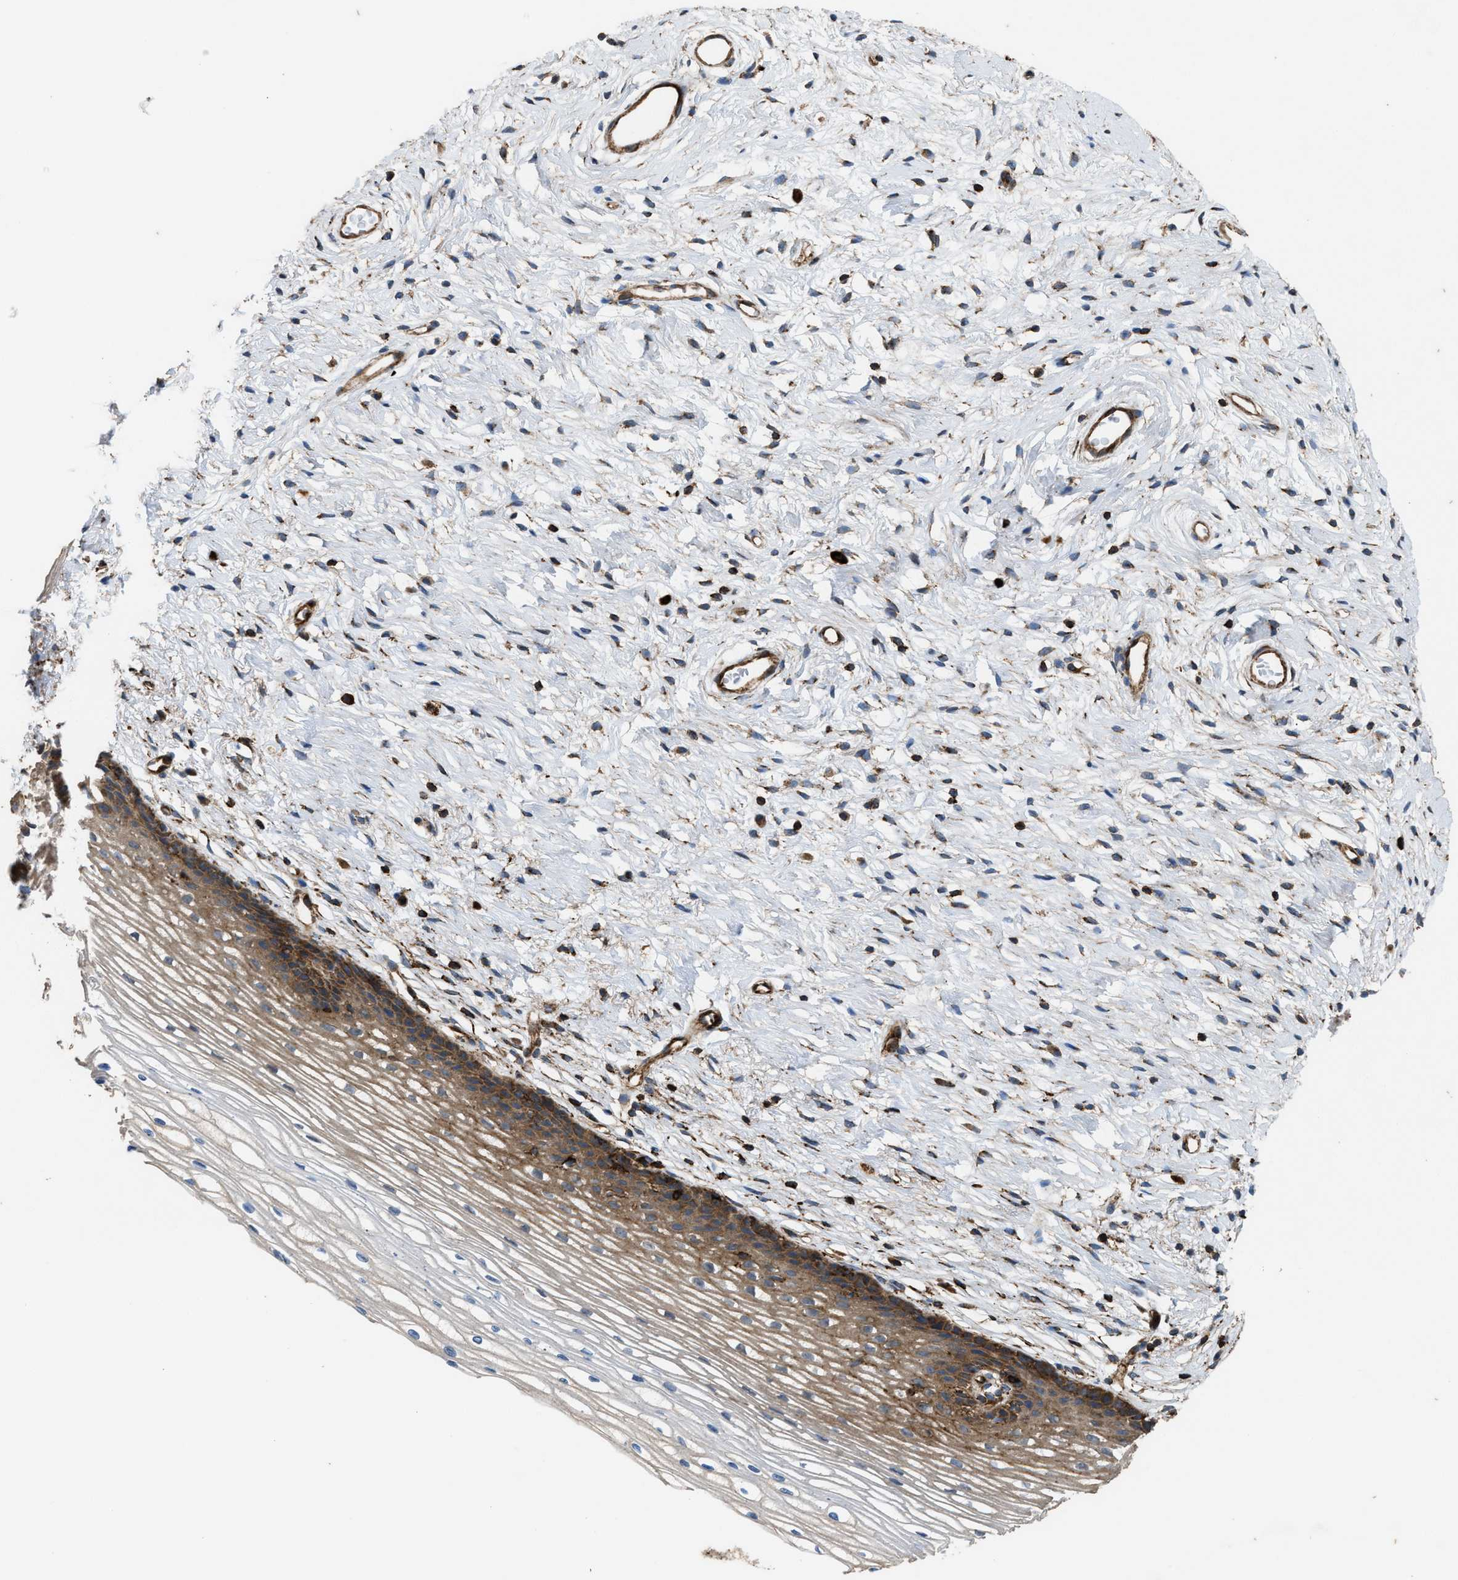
{"staining": {"intensity": "moderate", "quantity": ">75%", "location": "cytoplasmic/membranous"}, "tissue": "cervix", "cell_type": "Glandular cells", "image_type": "normal", "snomed": [{"axis": "morphology", "description": "Normal tissue, NOS"}, {"axis": "topography", "description": "Cervix"}], "caption": "Glandular cells reveal moderate cytoplasmic/membranous staining in approximately >75% of cells in unremarkable cervix. (IHC, brightfield microscopy, high magnification).", "gene": "EGLN1", "patient": {"sex": "female", "age": 77}}